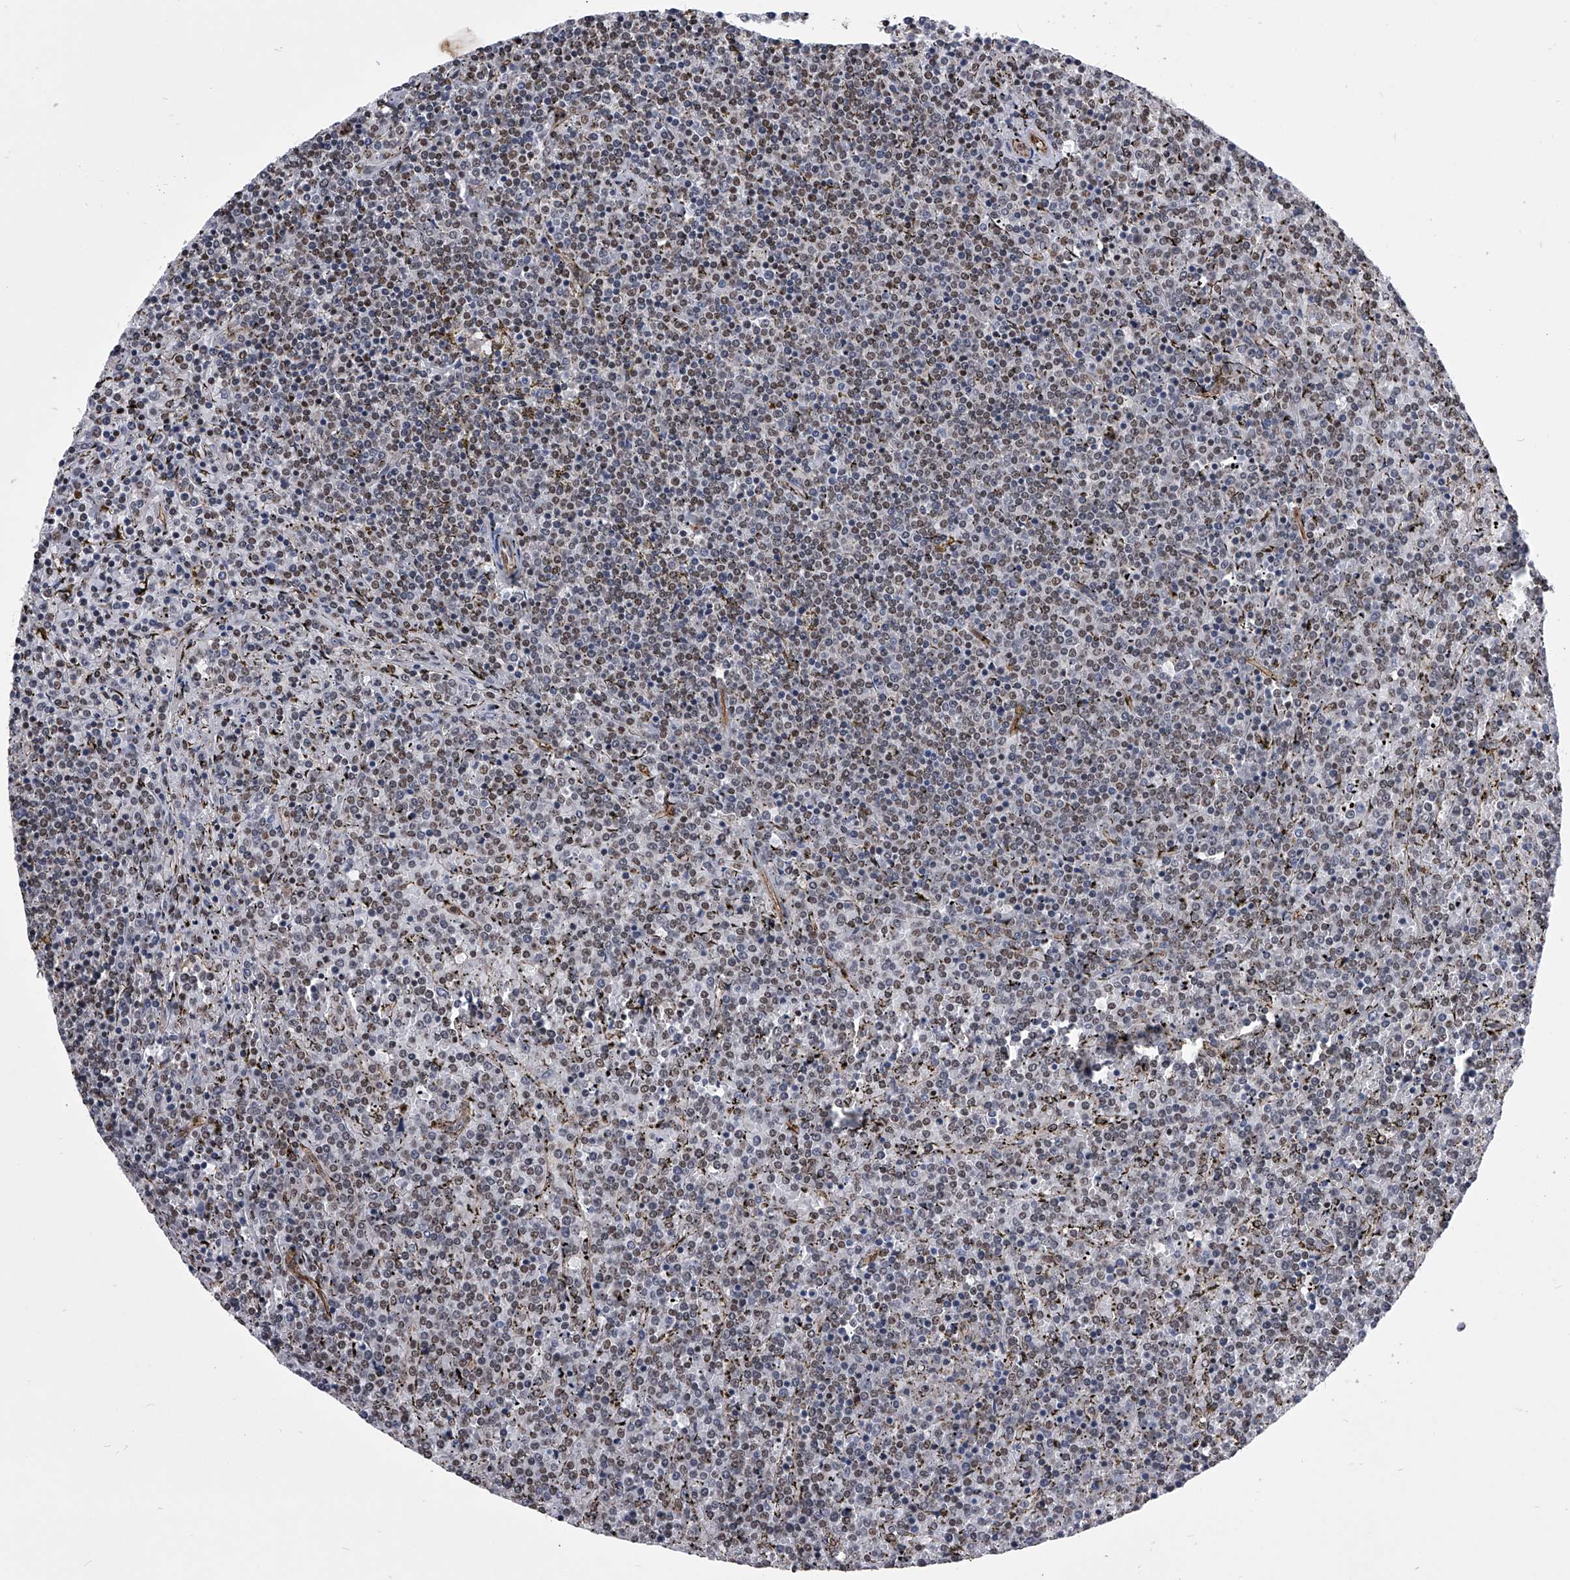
{"staining": {"intensity": "weak", "quantity": "25%-75%", "location": "nuclear"}, "tissue": "lymphoma", "cell_type": "Tumor cells", "image_type": "cancer", "snomed": [{"axis": "morphology", "description": "Malignant lymphoma, non-Hodgkin's type, Low grade"}, {"axis": "topography", "description": "Spleen"}], "caption": "Protein expression analysis of lymphoma reveals weak nuclear staining in approximately 25%-75% of tumor cells.", "gene": "ZNF76", "patient": {"sex": "female", "age": 19}}